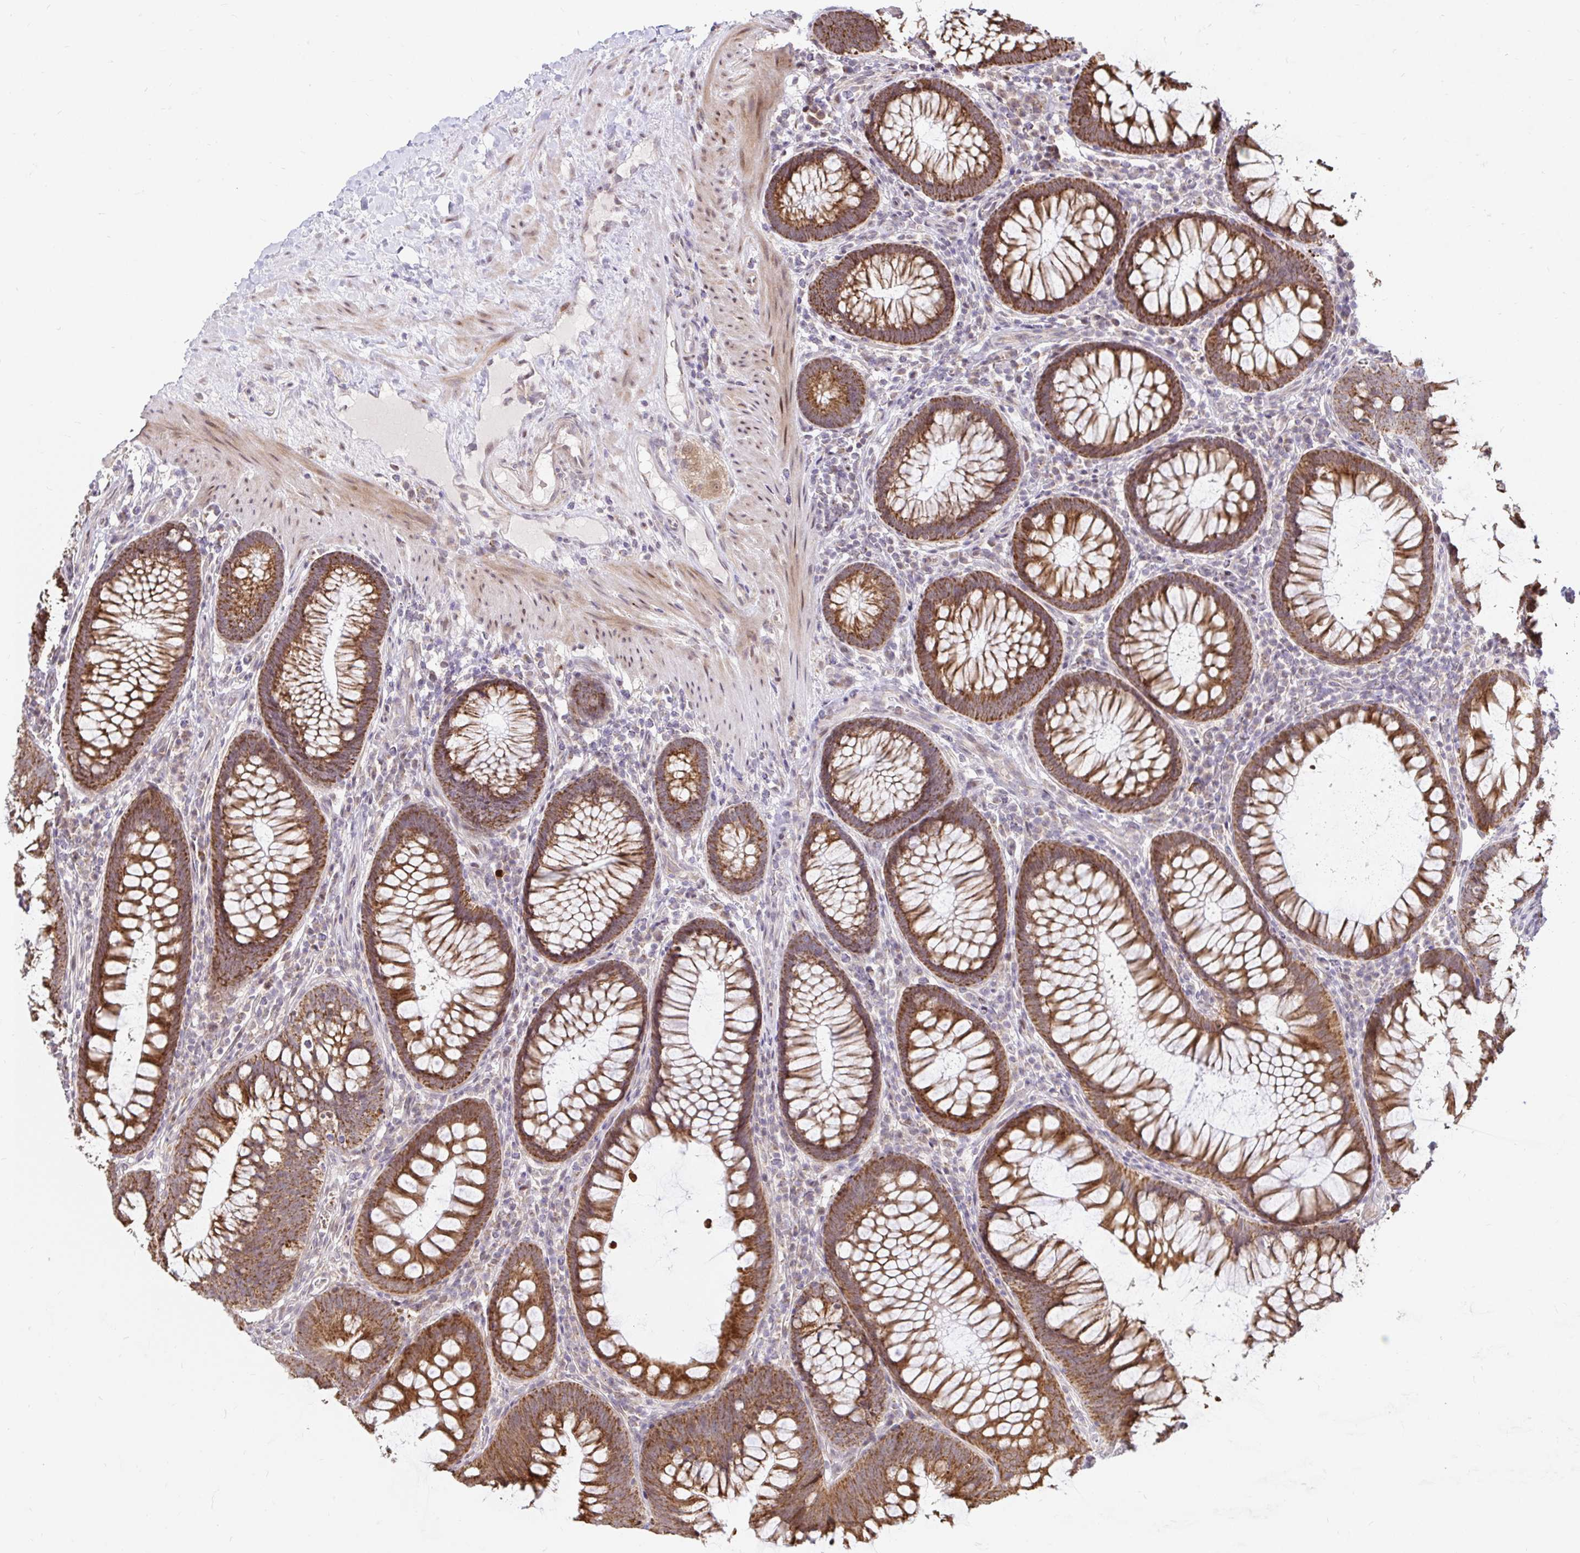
{"staining": {"intensity": "weak", "quantity": ">75%", "location": "cytoplasmic/membranous"}, "tissue": "colon", "cell_type": "Endothelial cells", "image_type": "normal", "snomed": [{"axis": "morphology", "description": "Normal tissue, NOS"}, {"axis": "morphology", "description": "Adenoma, NOS"}, {"axis": "topography", "description": "Soft tissue"}, {"axis": "topography", "description": "Colon"}], "caption": "Immunohistochemical staining of benign human colon demonstrates weak cytoplasmic/membranous protein expression in approximately >75% of endothelial cells.", "gene": "TIMM50", "patient": {"sex": "male", "age": 47}}